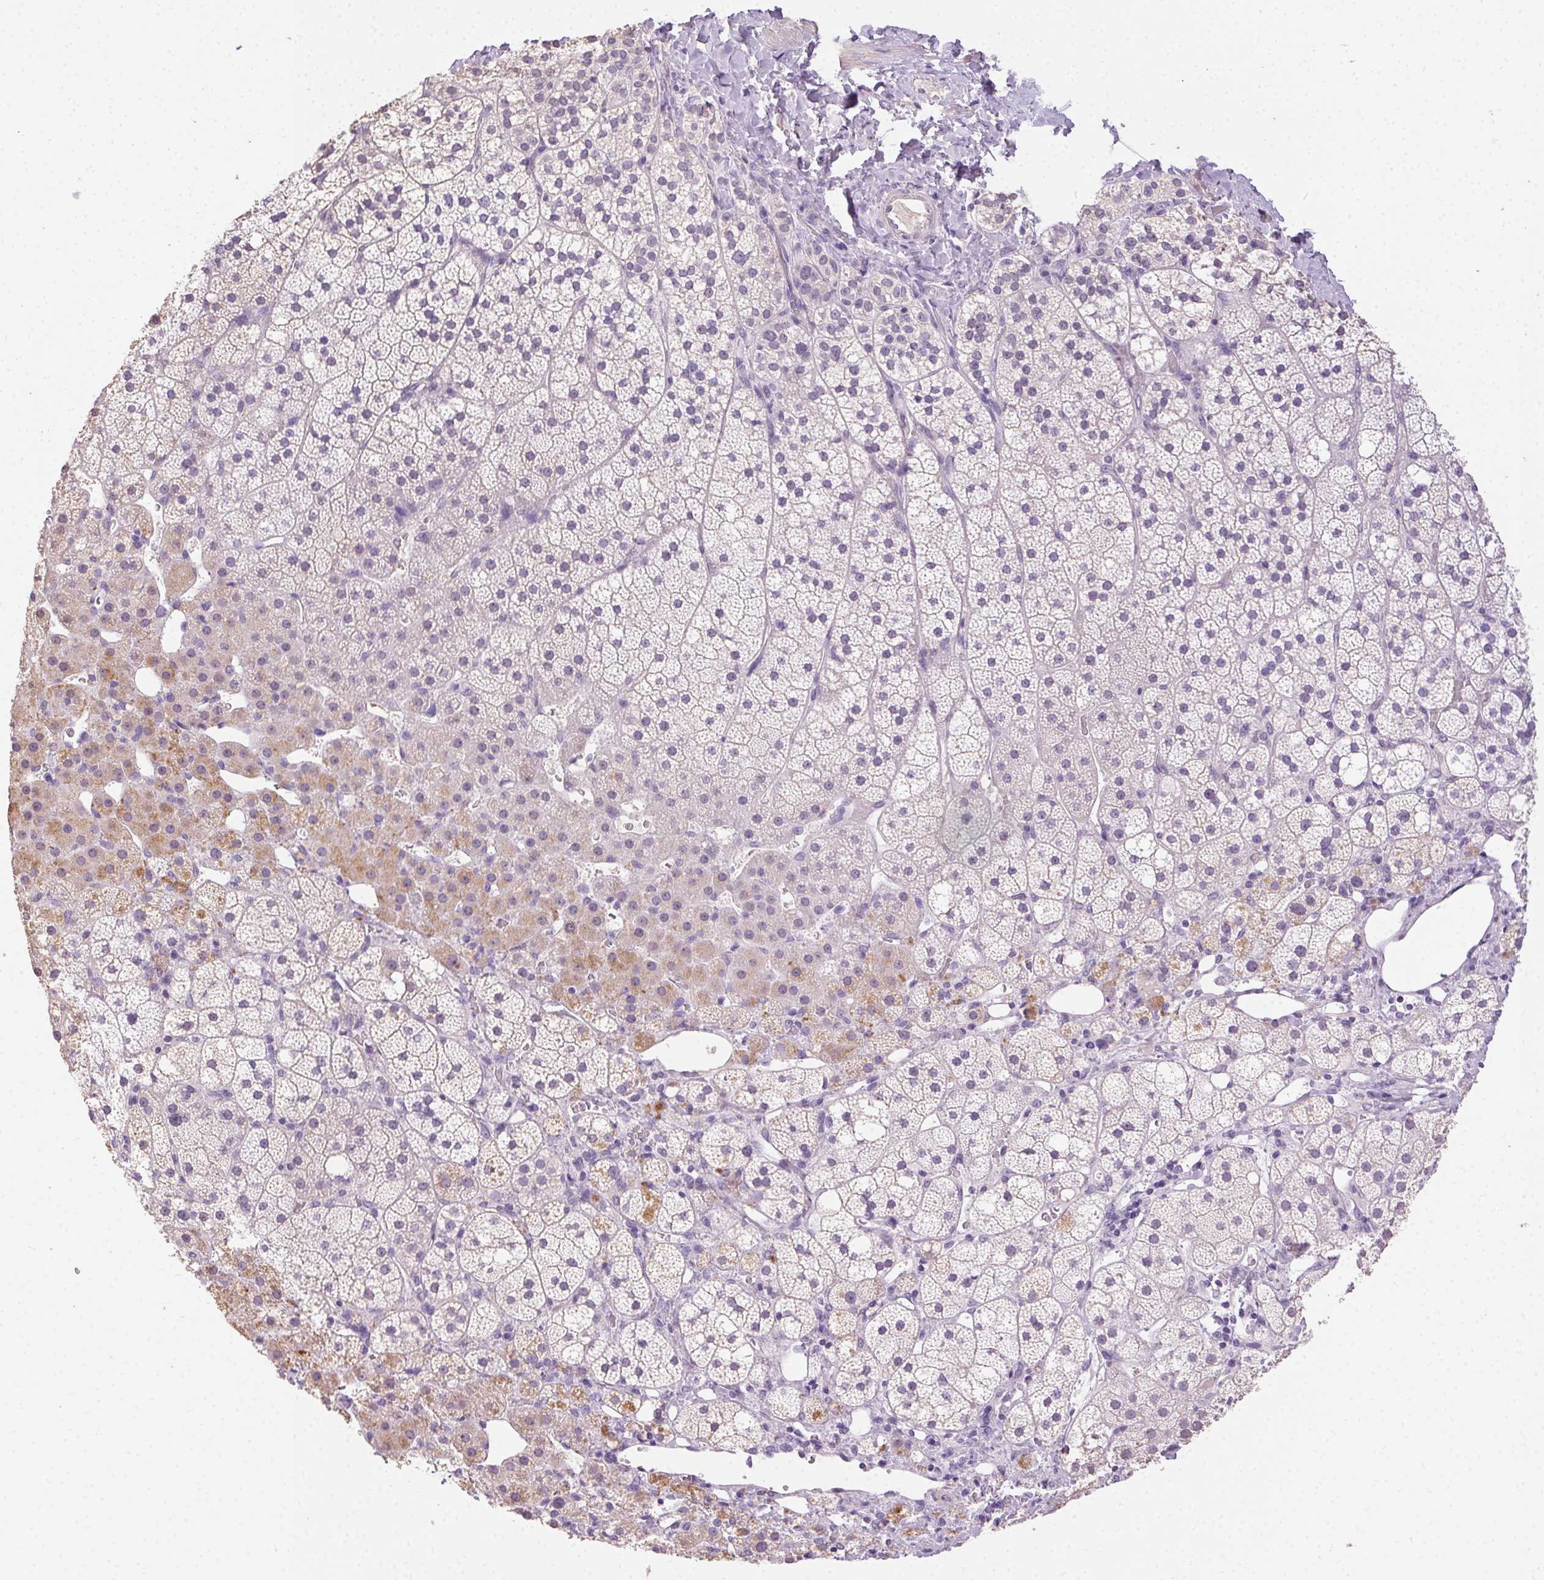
{"staining": {"intensity": "weak", "quantity": "<25%", "location": "cytoplasmic/membranous"}, "tissue": "adrenal gland", "cell_type": "Glandular cells", "image_type": "normal", "snomed": [{"axis": "morphology", "description": "Normal tissue, NOS"}, {"axis": "topography", "description": "Adrenal gland"}], "caption": "Immunohistochemistry of benign human adrenal gland reveals no positivity in glandular cells.", "gene": "SYCE2", "patient": {"sex": "male", "age": 53}}